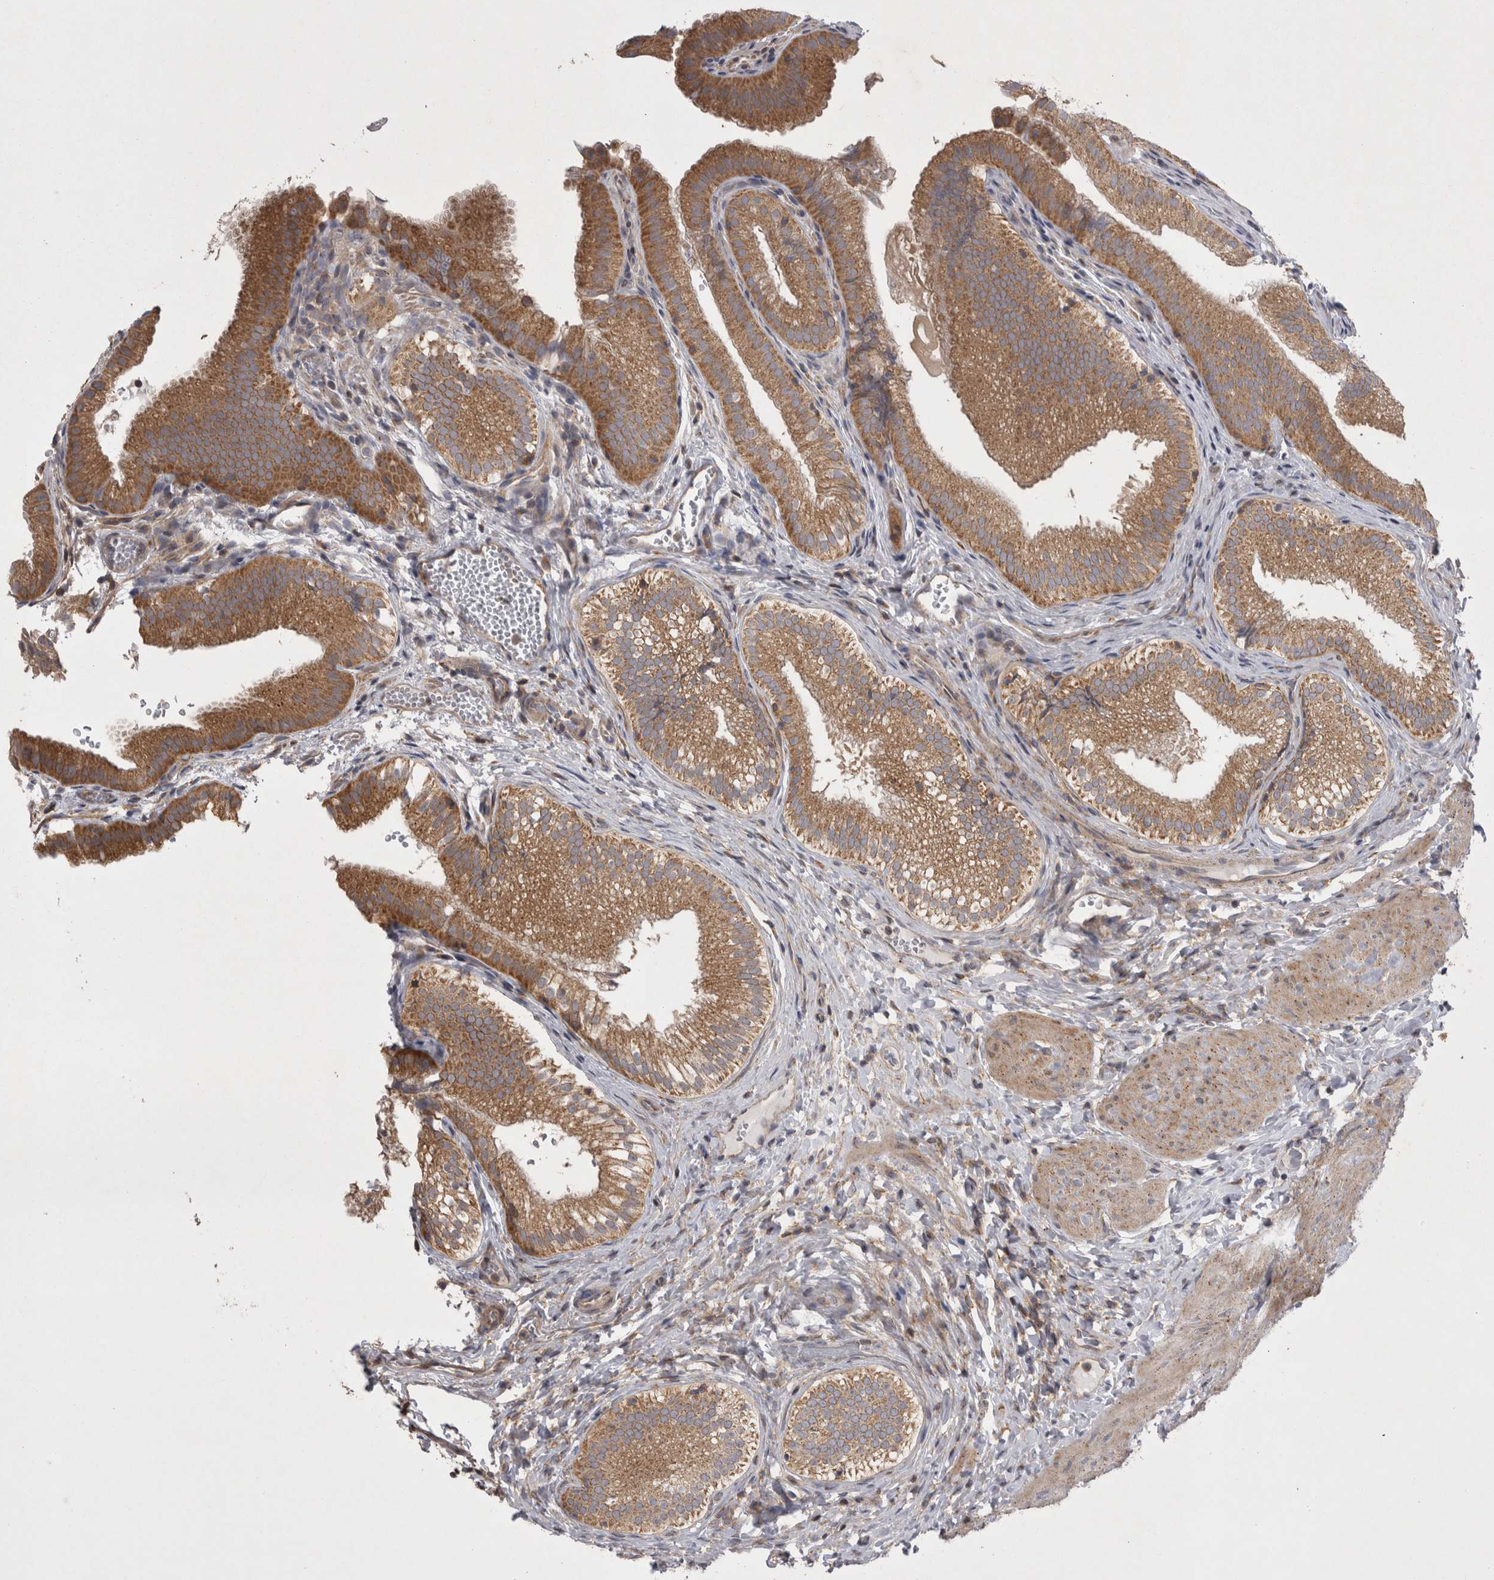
{"staining": {"intensity": "moderate", "quantity": ">75%", "location": "cytoplasmic/membranous"}, "tissue": "gallbladder", "cell_type": "Glandular cells", "image_type": "normal", "snomed": [{"axis": "morphology", "description": "Normal tissue, NOS"}, {"axis": "topography", "description": "Gallbladder"}], "caption": "Moderate cytoplasmic/membranous protein staining is present in about >75% of glandular cells in gallbladder. (Brightfield microscopy of DAB IHC at high magnification).", "gene": "TSPOAP1", "patient": {"sex": "female", "age": 30}}